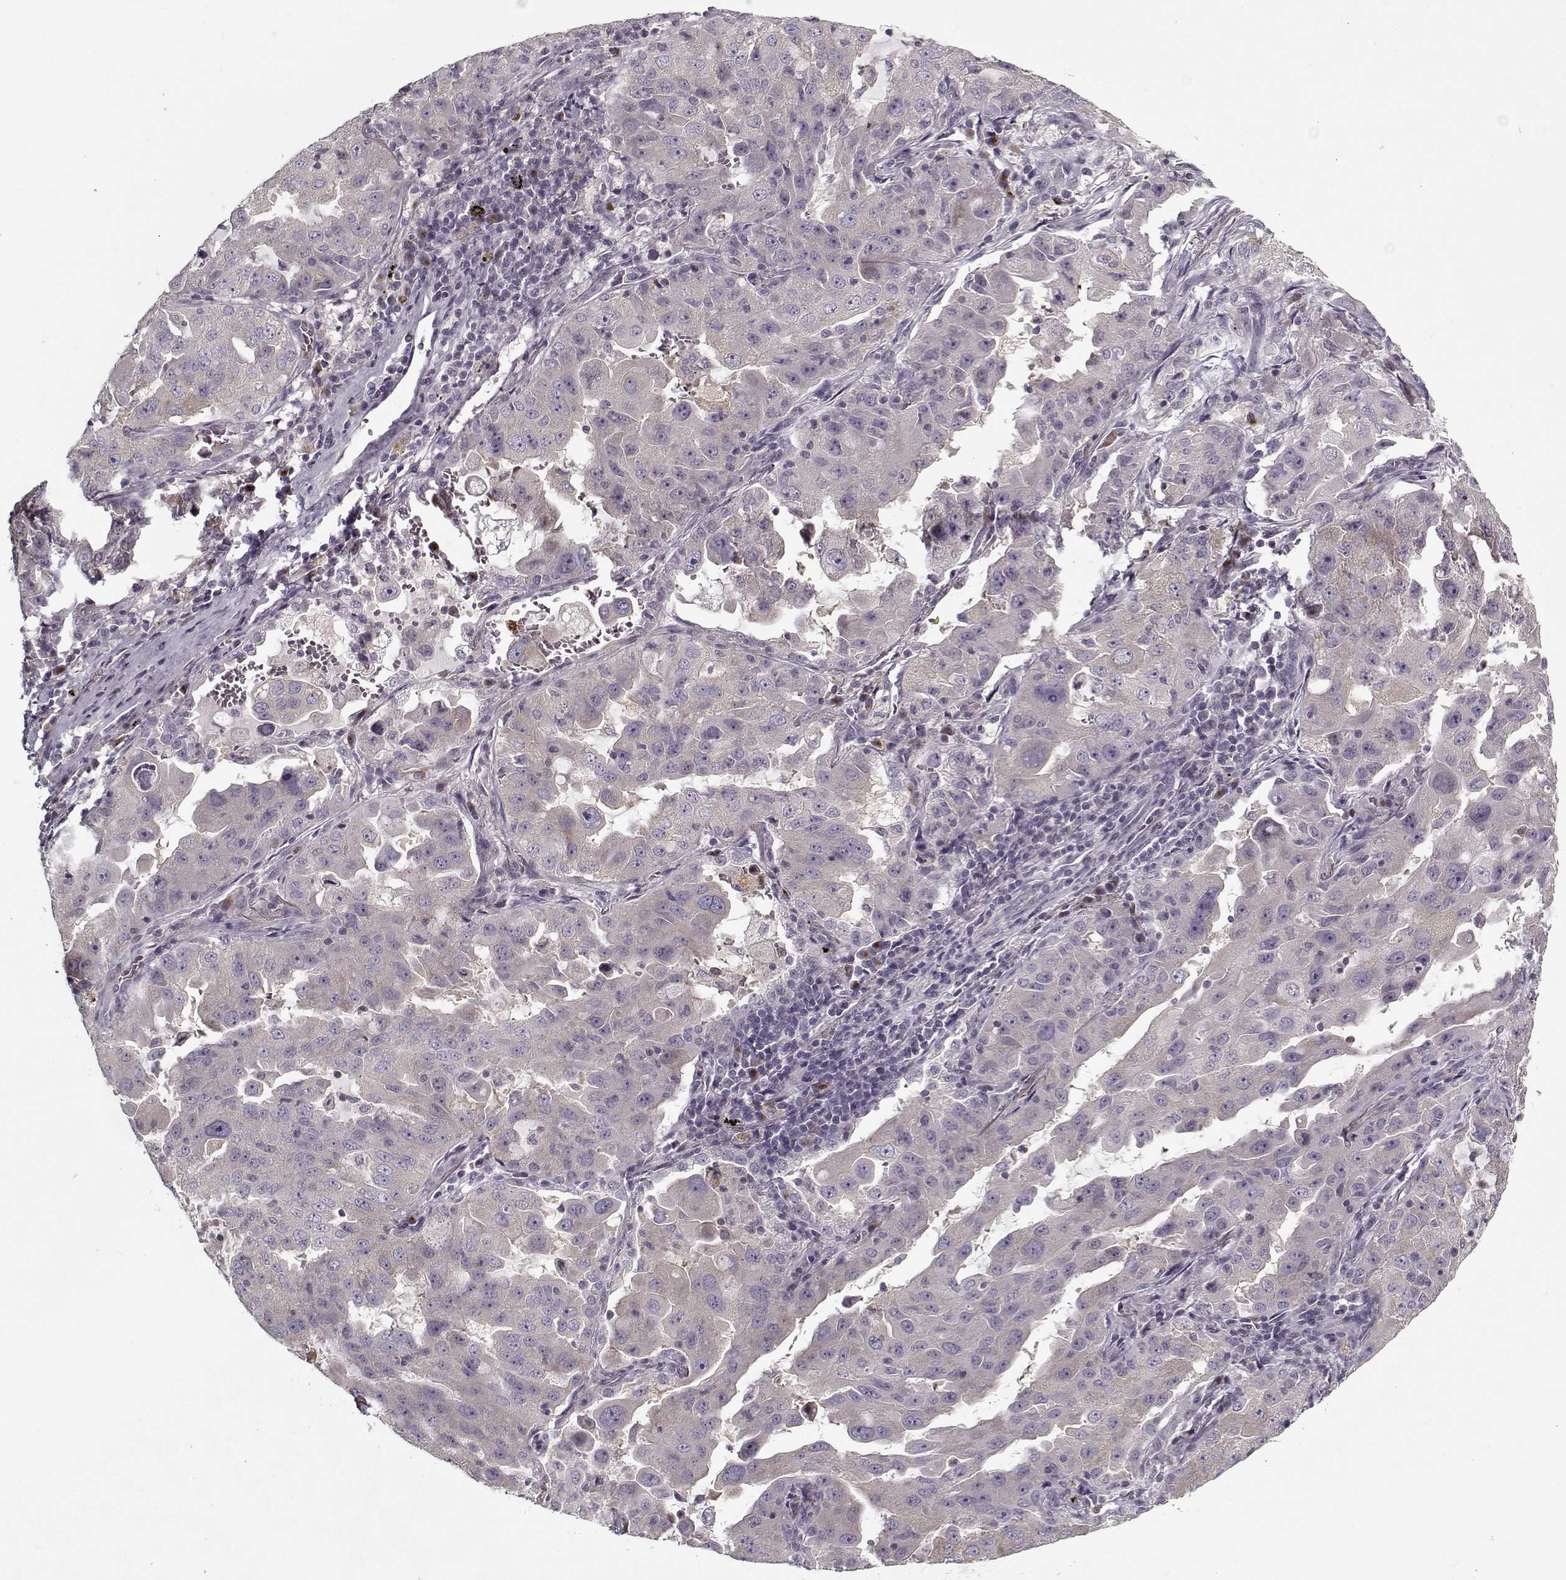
{"staining": {"intensity": "negative", "quantity": "none", "location": "none"}, "tissue": "lung cancer", "cell_type": "Tumor cells", "image_type": "cancer", "snomed": [{"axis": "morphology", "description": "Adenocarcinoma, NOS"}, {"axis": "topography", "description": "Lung"}], "caption": "High power microscopy photomicrograph of an immunohistochemistry photomicrograph of adenocarcinoma (lung), revealing no significant expression in tumor cells. (DAB immunohistochemistry visualized using brightfield microscopy, high magnification).", "gene": "UNC13D", "patient": {"sex": "female", "age": 61}}